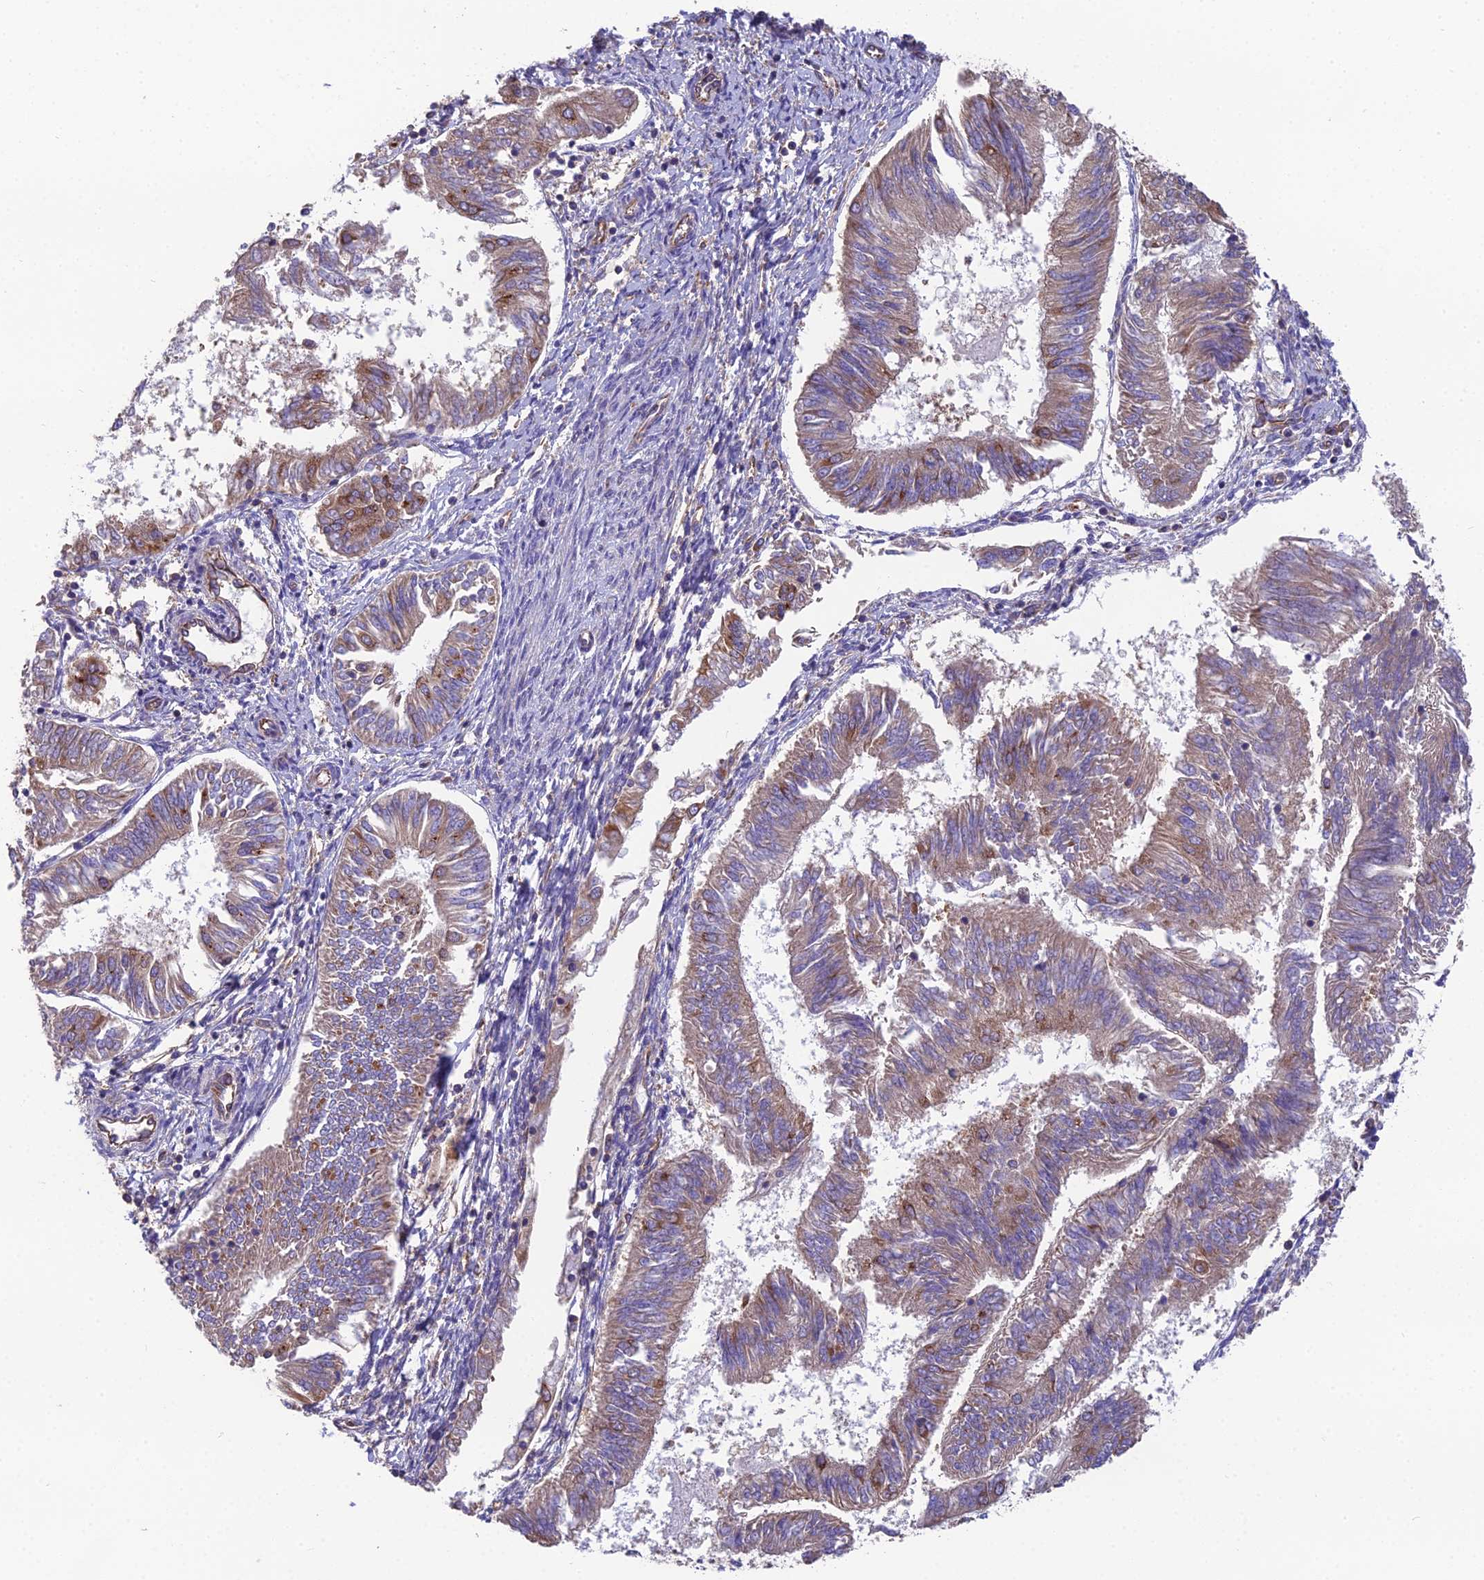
{"staining": {"intensity": "moderate", "quantity": "<25%", "location": "cytoplasmic/membranous"}, "tissue": "endometrial cancer", "cell_type": "Tumor cells", "image_type": "cancer", "snomed": [{"axis": "morphology", "description": "Adenocarcinoma, NOS"}, {"axis": "topography", "description": "Endometrium"}], "caption": "High-power microscopy captured an immunohistochemistry (IHC) image of endometrial cancer (adenocarcinoma), revealing moderate cytoplasmic/membranous positivity in approximately <25% of tumor cells.", "gene": "BLOC1S4", "patient": {"sex": "female", "age": 58}}